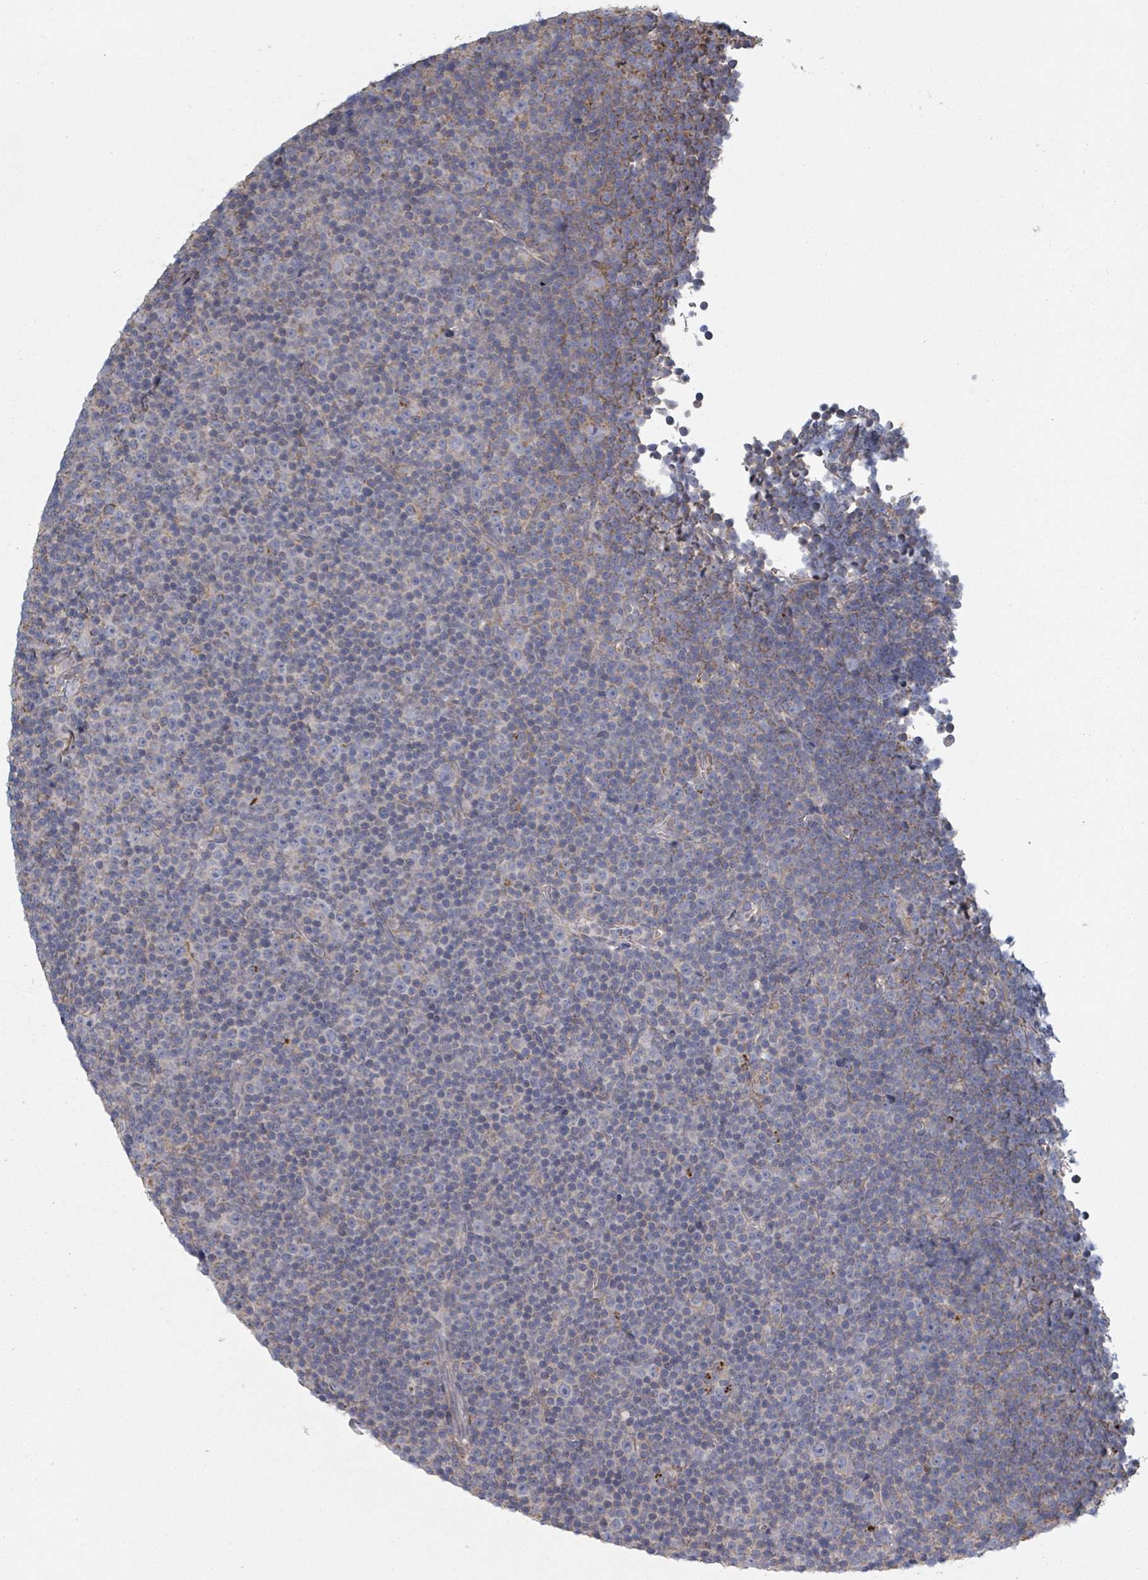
{"staining": {"intensity": "negative", "quantity": "none", "location": "none"}, "tissue": "lymphoma", "cell_type": "Tumor cells", "image_type": "cancer", "snomed": [{"axis": "morphology", "description": "Malignant lymphoma, non-Hodgkin's type, Low grade"}, {"axis": "topography", "description": "Lymph node"}], "caption": "Low-grade malignant lymphoma, non-Hodgkin's type stained for a protein using IHC reveals no expression tumor cells.", "gene": "ADCK1", "patient": {"sex": "female", "age": 67}}